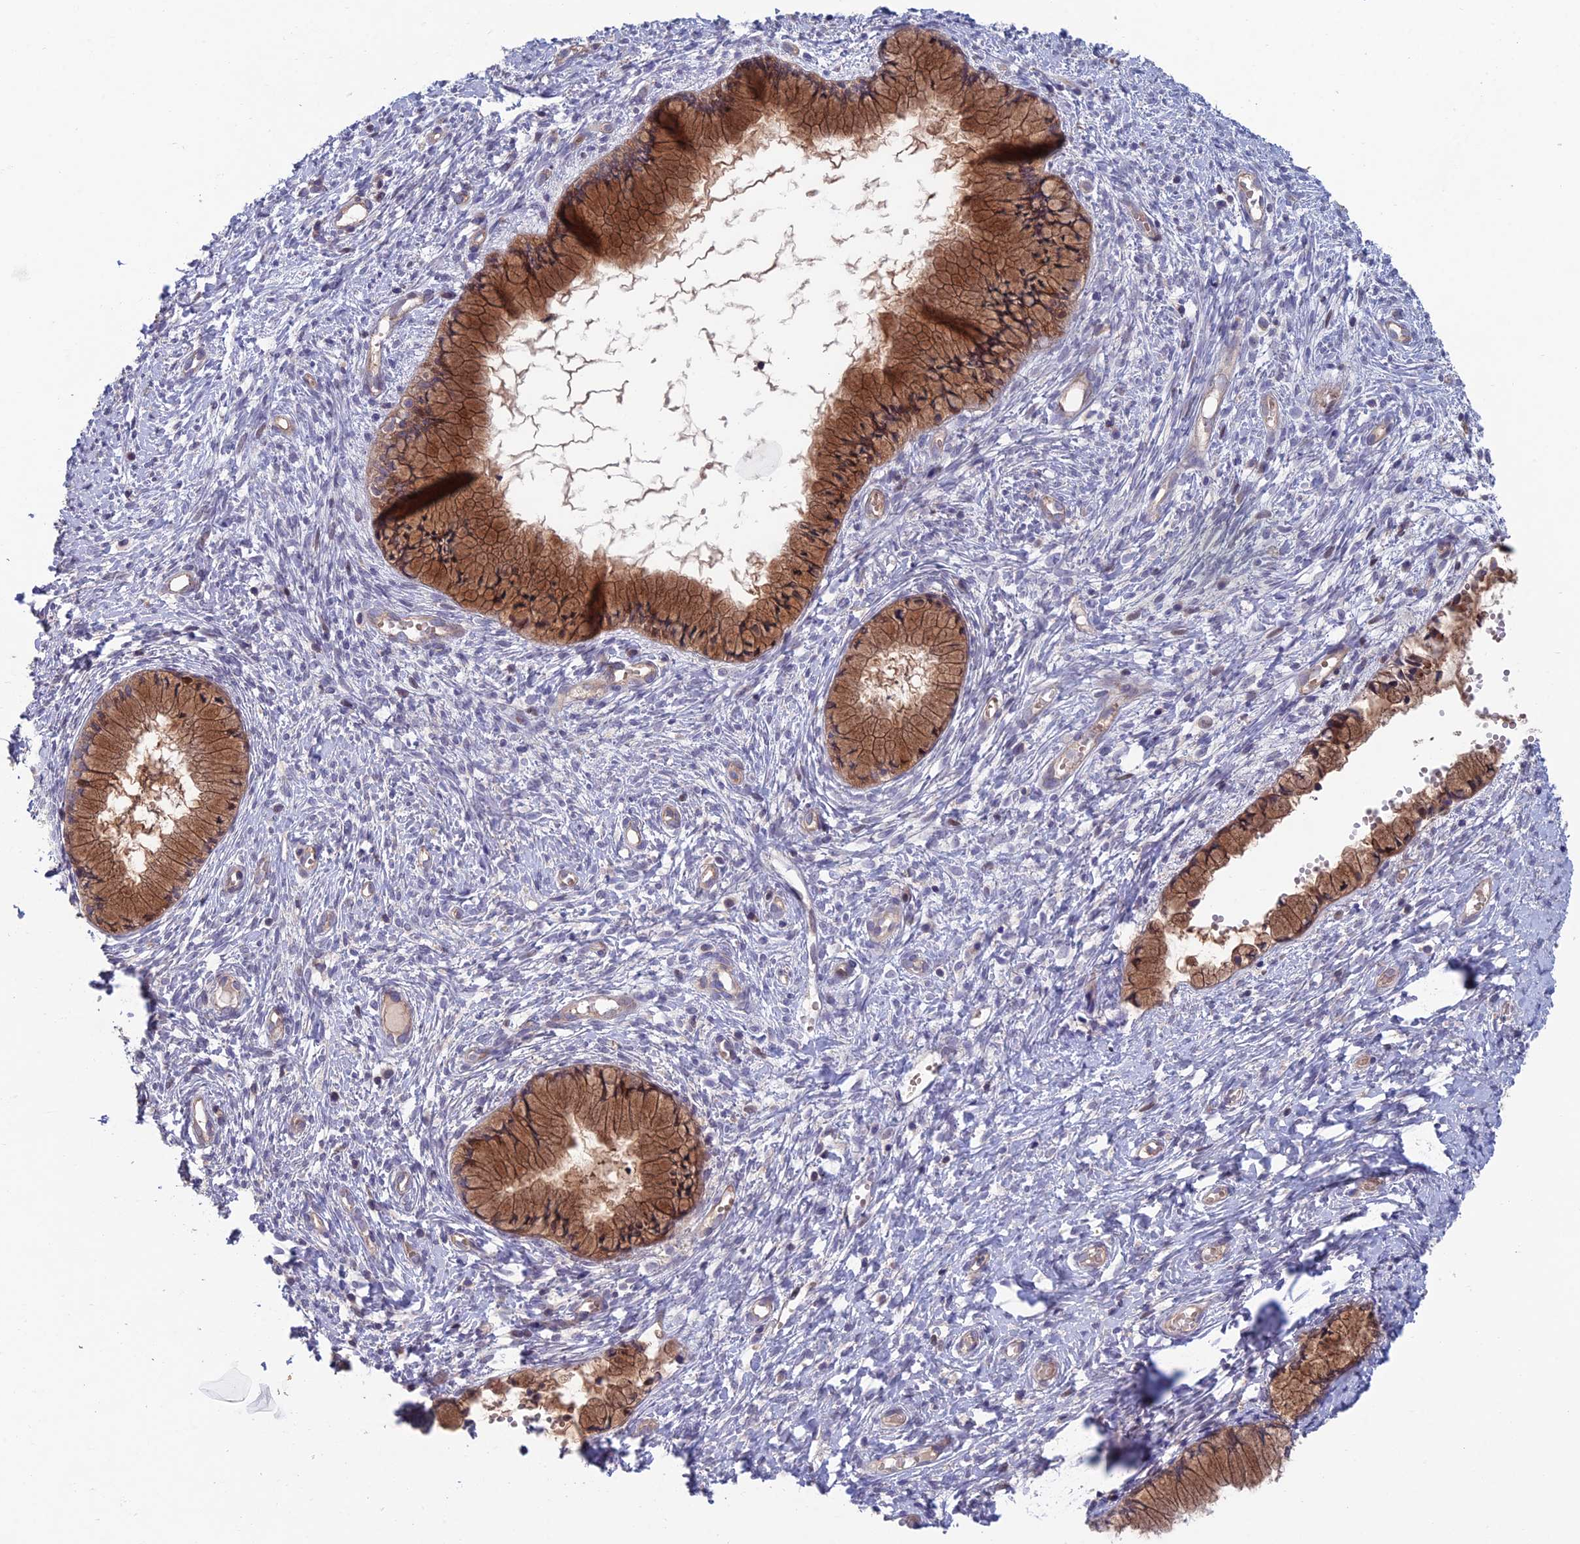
{"staining": {"intensity": "moderate", "quantity": ">75%", "location": "cytoplasmic/membranous"}, "tissue": "cervix", "cell_type": "Glandular cells", "image_type": "normal", "snomed": [{"axis": "morphology", "description": "Normal tissue, NOS"}, {"axis": "topography", "description": "Cervix"}], "caption": "A high-resolution histopathology image shows IHC staining of benign cervix, which shows moderate cytoplasmic/membranous positivity in about >75% of glandular cells. The protein of interest is stained brown, and the nuclei are stained in blue (DAB (3,3'-diaminobenzidine) IHC with brightfield microscopy, high magnification).", "gene": "USP37", "patient": {"sex": "female", "age": 42}}